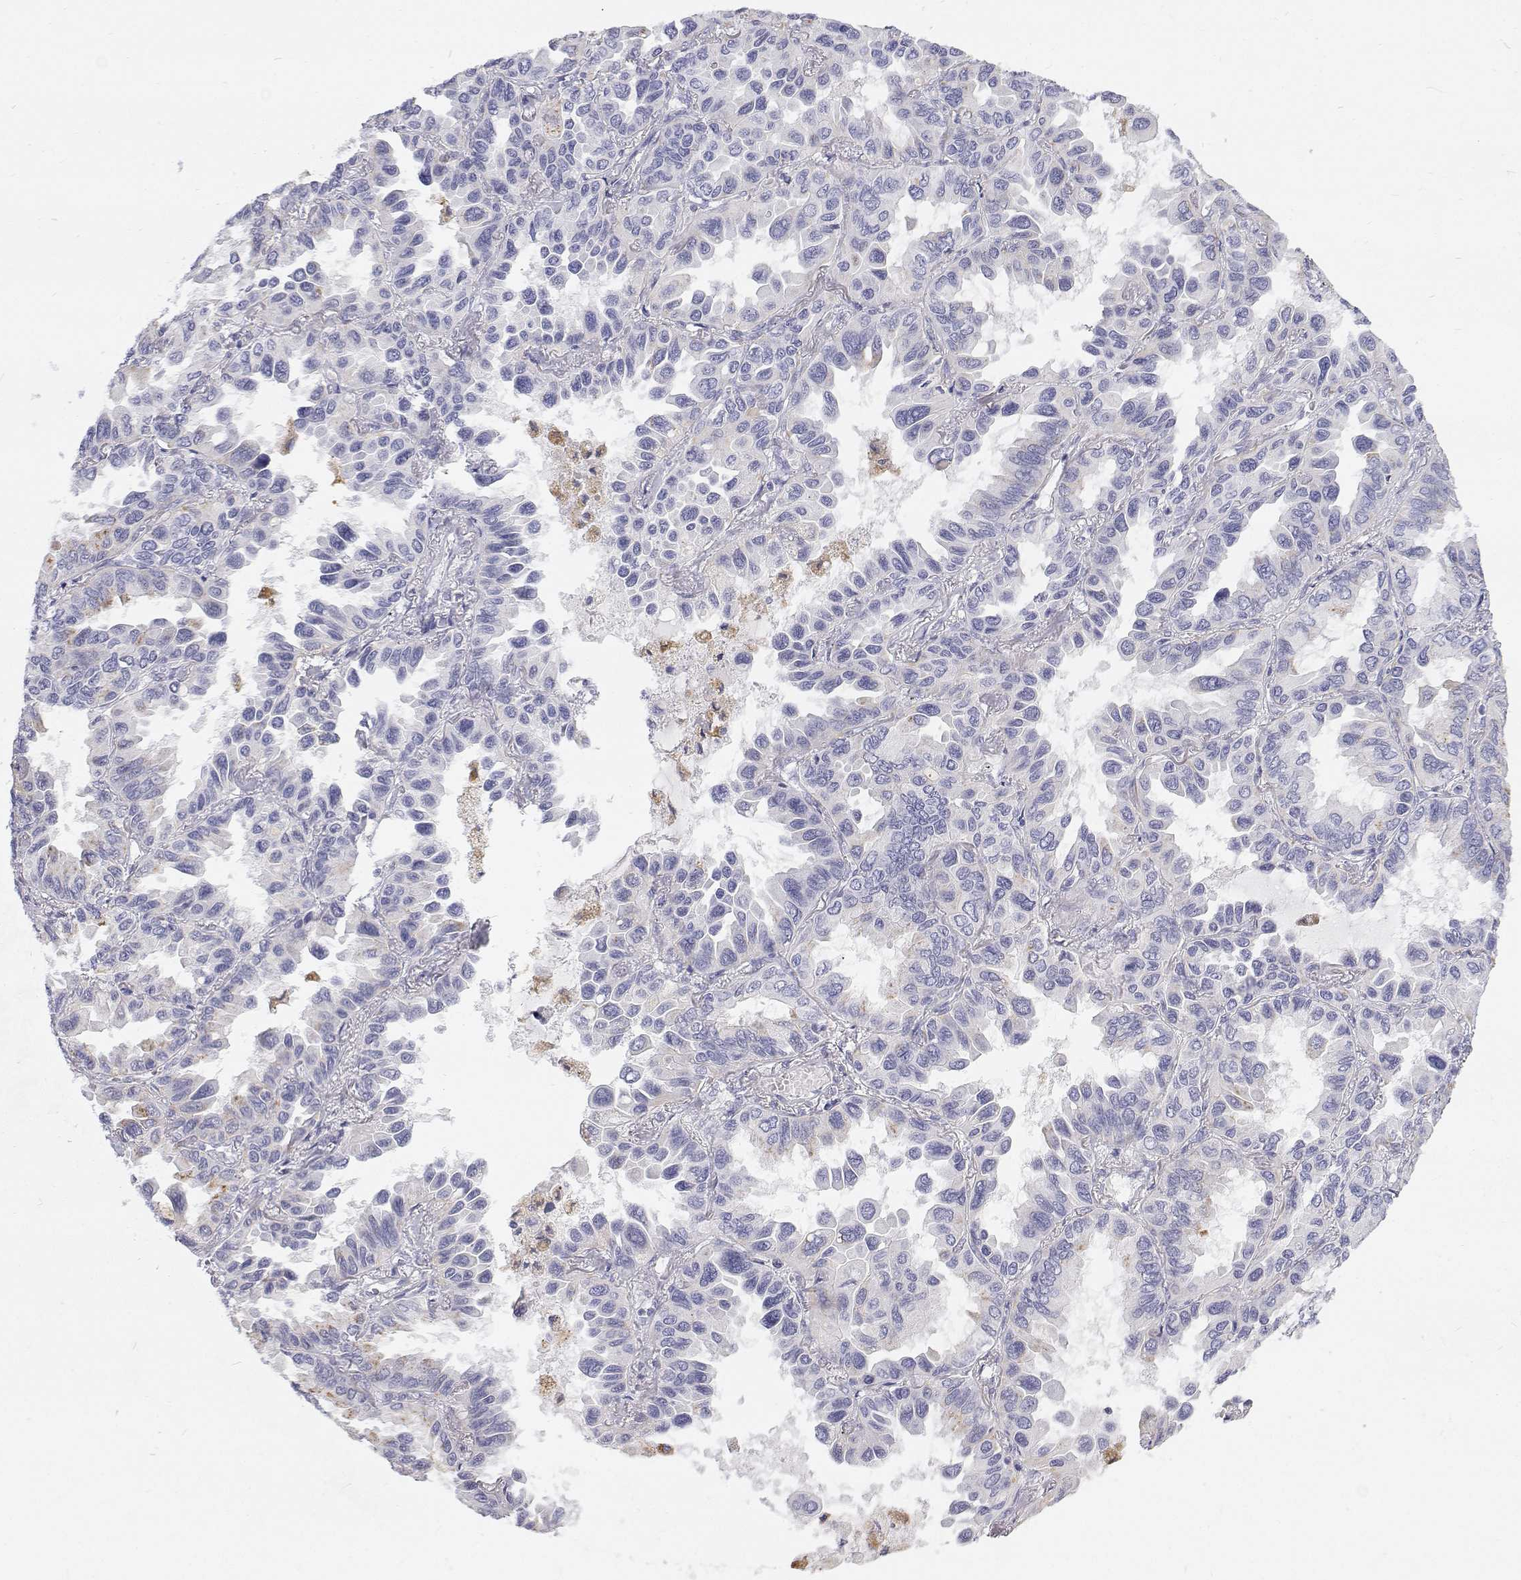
{"staining": {"intensity": "negative", "quantity": "none", "location": "none"}, "tissue": "lung cancer", "cell_type": "Tumor cells", "image_type": "cancer", "snomed": [{"axis": "morphology", "description": "Adenocarcinoma, NOS"}, {"axis": "topography", "description": "Lung"}], "caption": "DAB immunohistochemical staining of human lung cancer (adenocarcinoma) reveals no significant positivity in tumor cells.", "gene": "NCR2", "patient": {"sex": "male", "age": 64}}